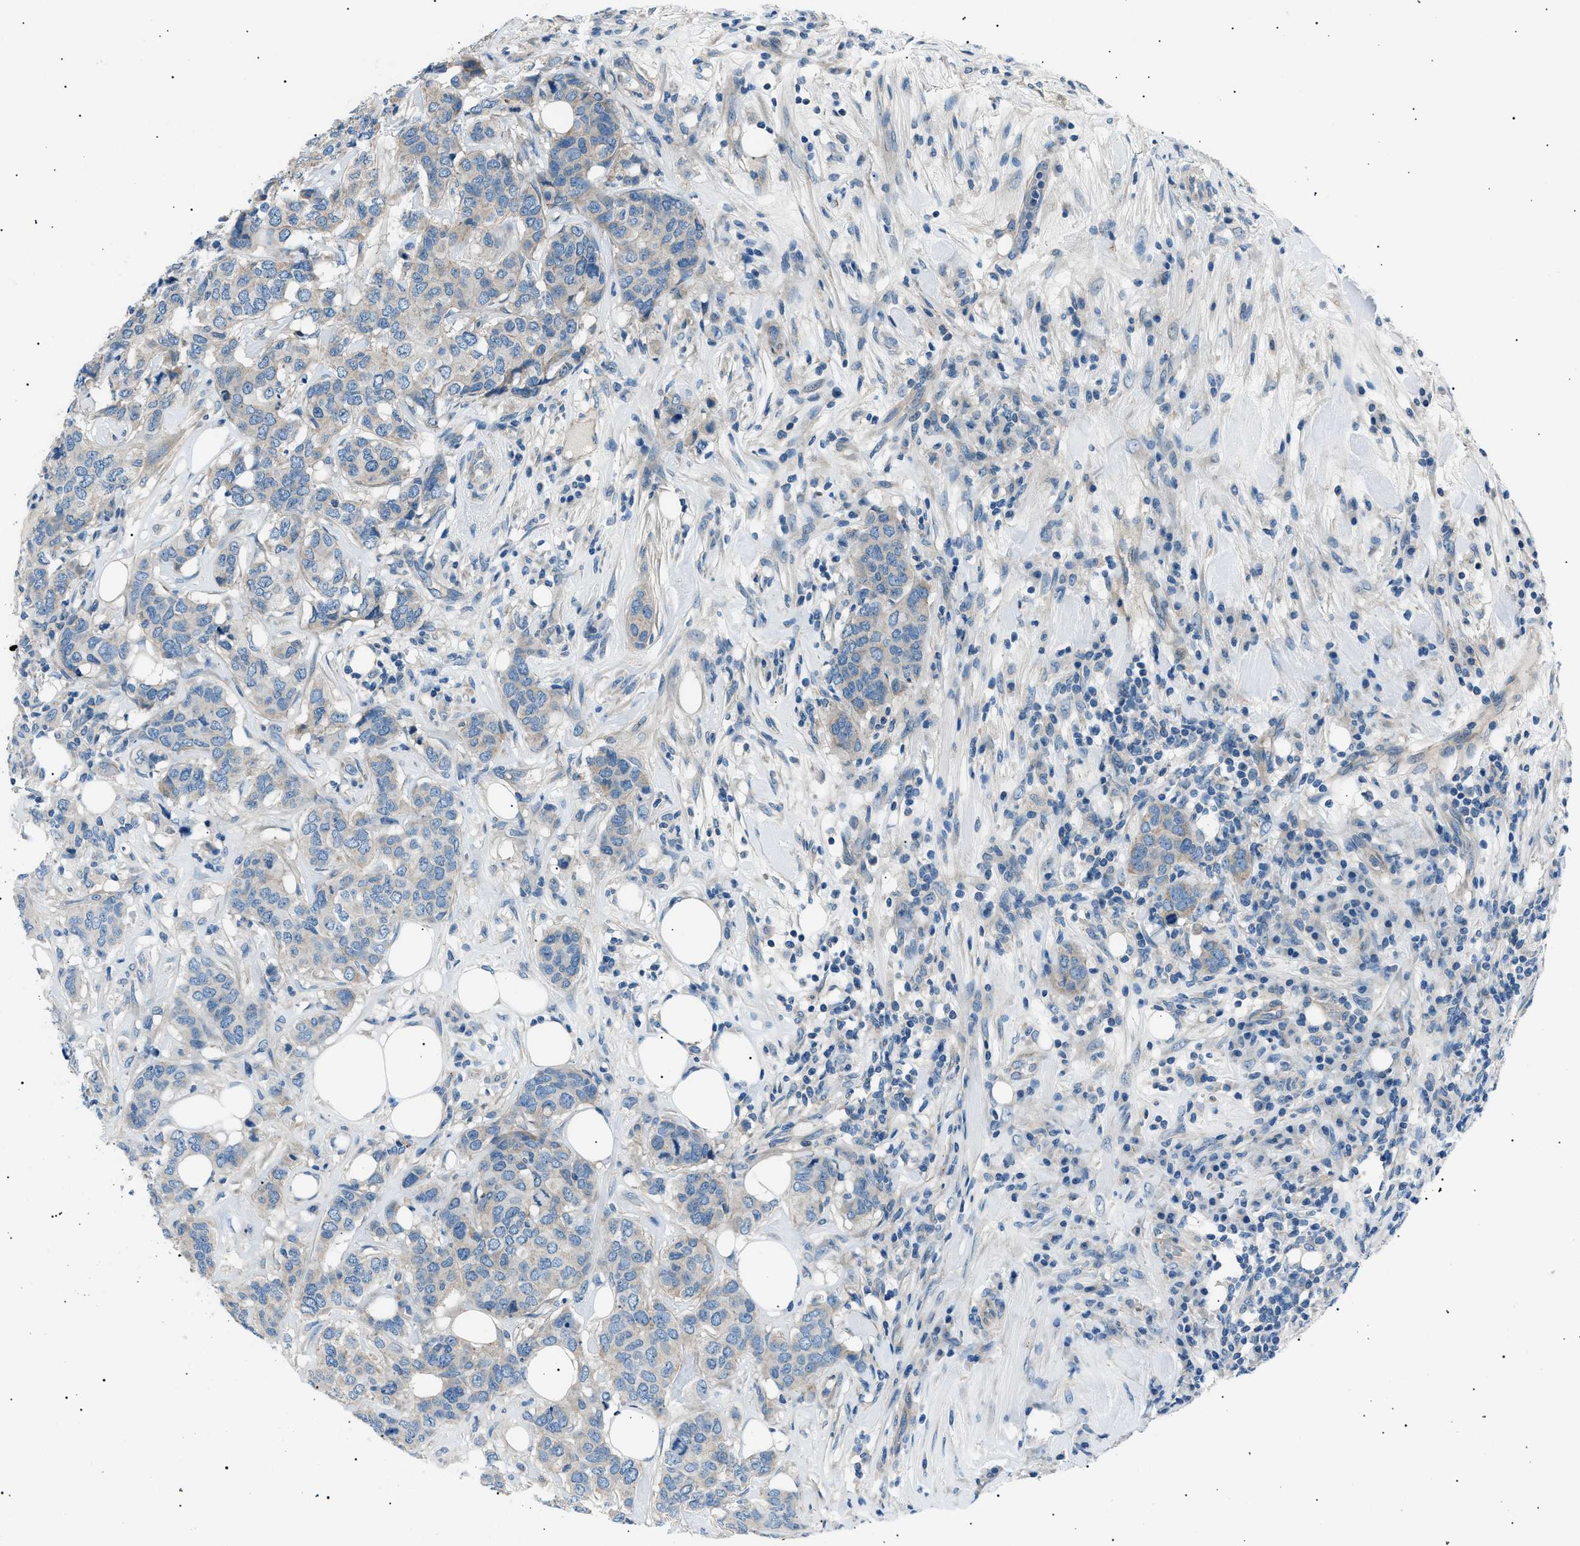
{"staining": {"intensity": "negative", "quantity": "none", "location": "none"}, "tissue": "breast cancer", "cell_type": "Tumor cells", "image_type": "cancer", "snomed": [{"axis": "morphology", "description": "Lobular carcinoma"}, {"axis": "topography", "description": "Breast"}], "caption": "Immunohistochemistry image of lobular carcinoma (breast) stained for a protein (brown), which exhibits no staining in tumor cells.", "gene": "LRRC37B", "patient": {"sex": "female", "age": 59}}